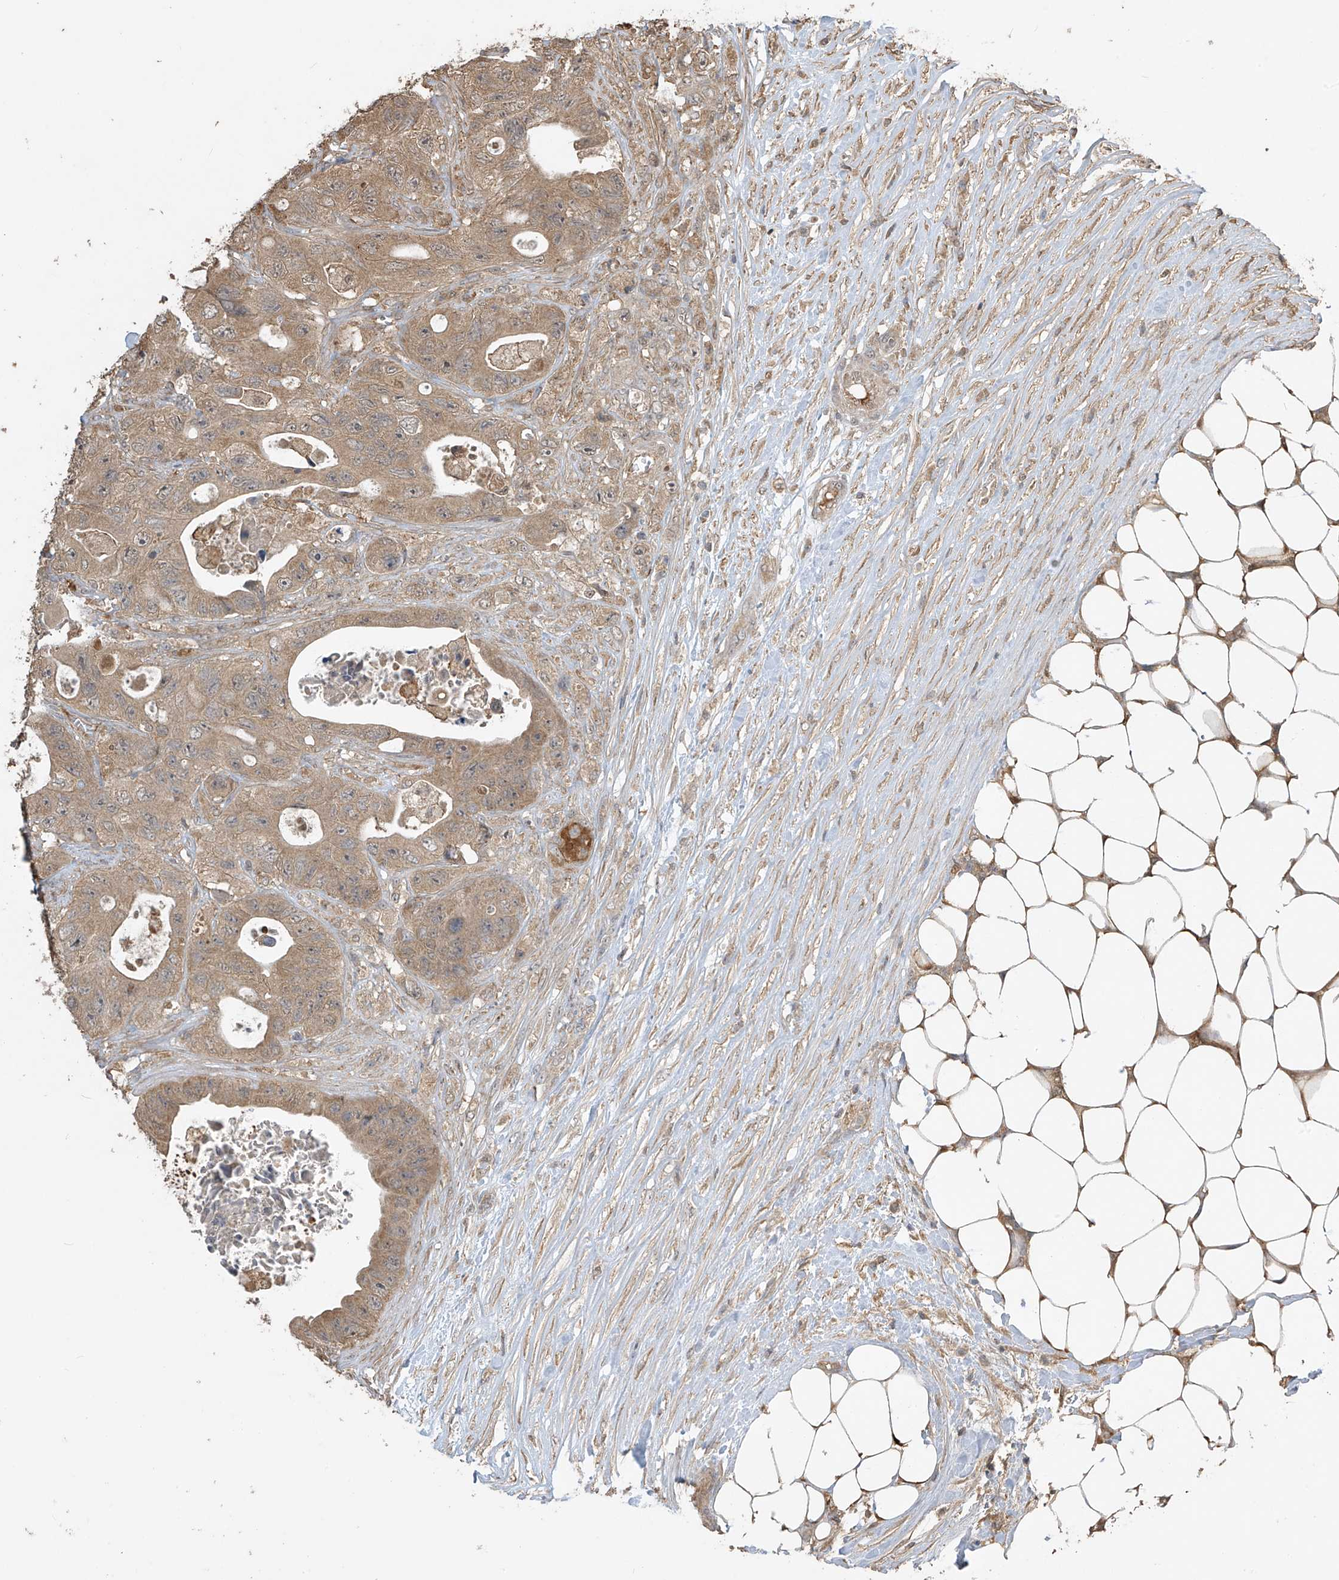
{"staining": {"intensity": "moderate", "quantity": ">75%", "location": "cytoplasmic/membranous"}, "tissue": "colorectal cancer", "cell_type": "Tumor cells", "image_type": "cancer", "snomed": [{"axis": "morphology", "description": "Adenocarcinoma, NOS"}, {"axis": "topography", "description": "Colon"}], "caption": "The histopathology image demonstrates a brown stain indicating the presence of a protein in the cytoplasmic/membranous of tumor cells in colorectal cancer (adenocarcinoma).", "gene": "SLFN14", "patient": {"sex": "female", "age": 46}}